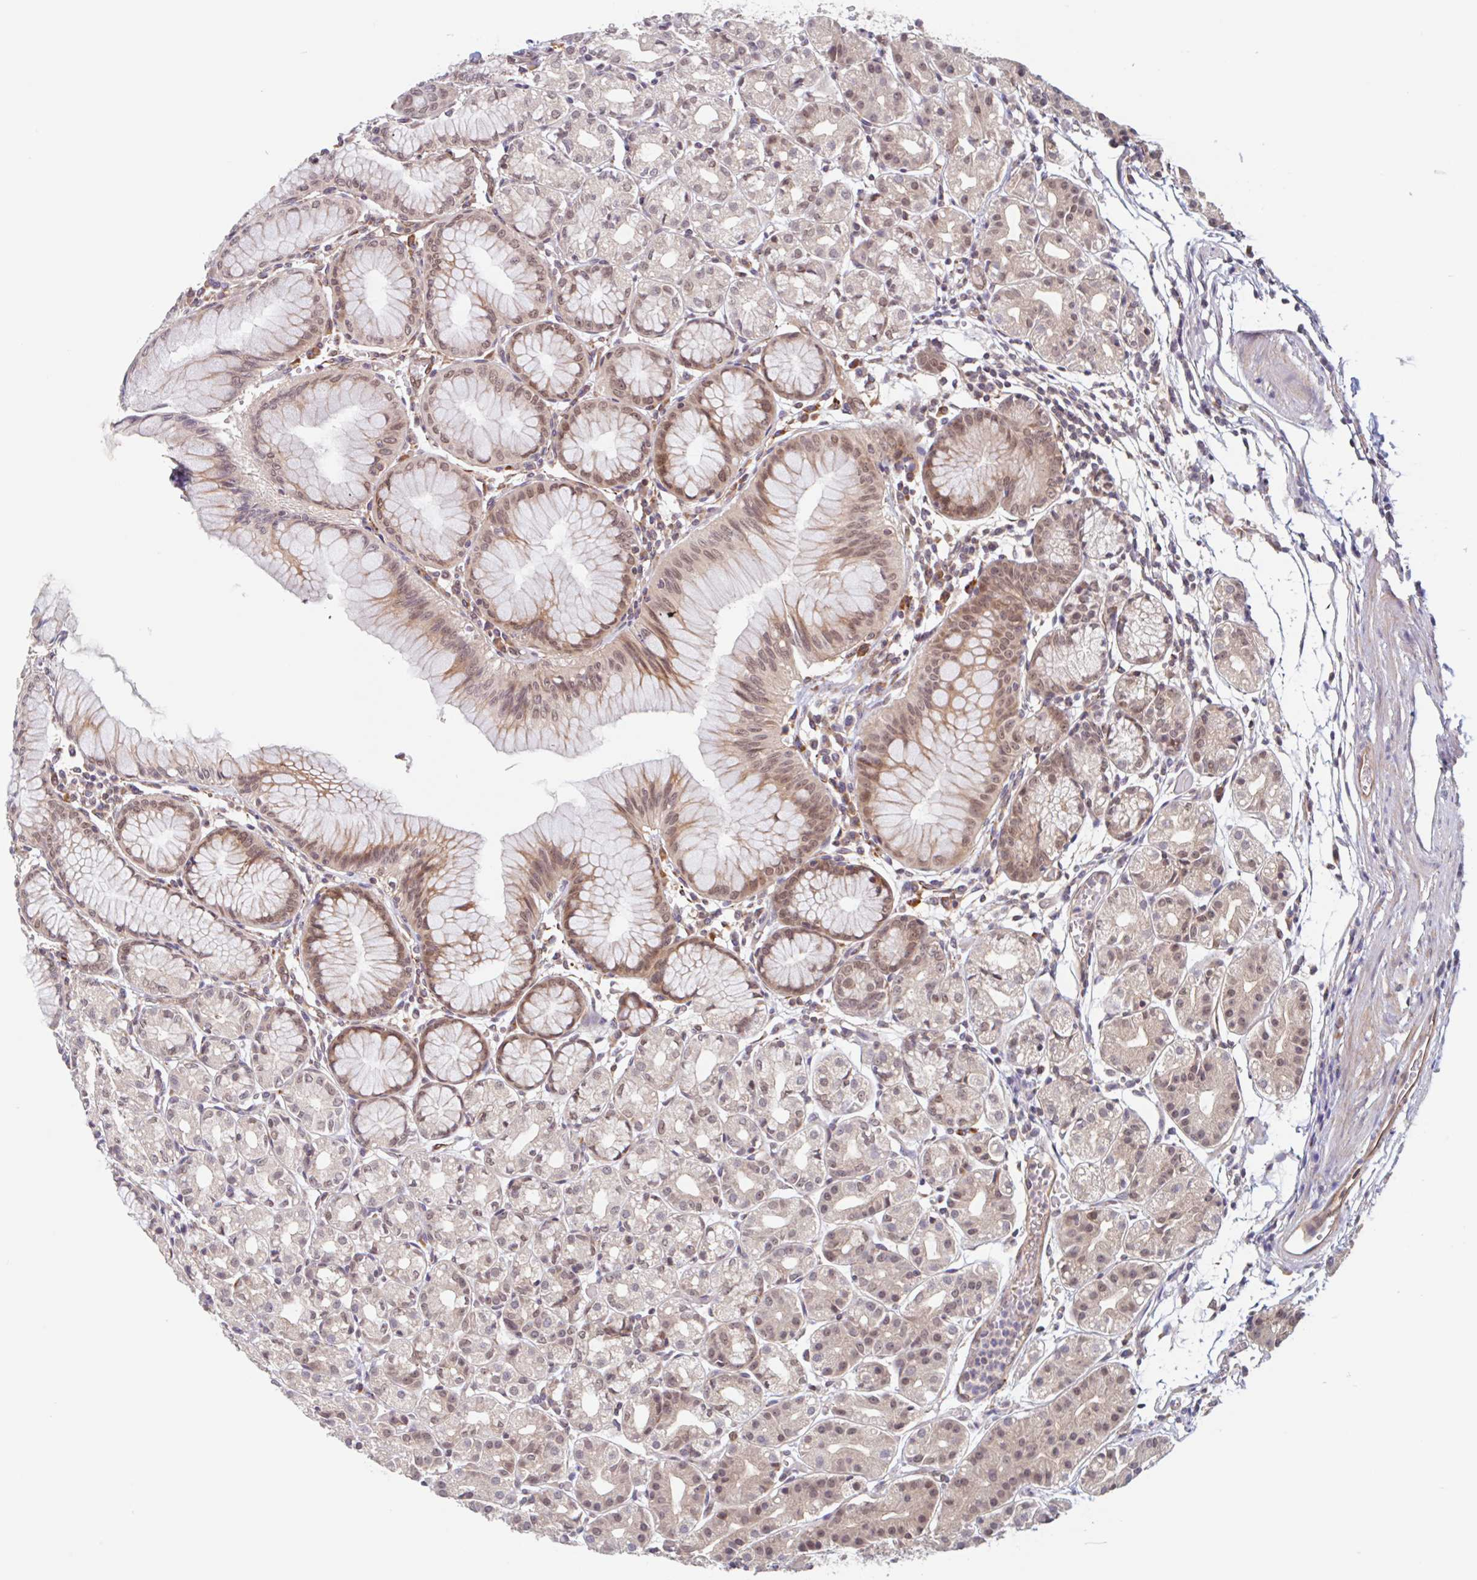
{"staining": {"intensity": "moderate", "quantity": "25%-75%", "location": "cytoplasmic/membranous,nuclear"}, "tissue": "stomach", "cell_type": "Glandular cells", "image_type": "normal", "snomed": [{"axis": "morphology", "description": "Normal tissue, NOS"}, {"axis": "topography", "description": "Stomach"}], "caption": "Stomach stained with DAB (3,3'-diaminobenzidine) IHC shows medium levels of moderate cytoplasmic/membranous,nuclear positivity in approximately 25%-75% of glandular cells.", "gene": "NUB1", "patient": {"sex": "female", "age": 57}}